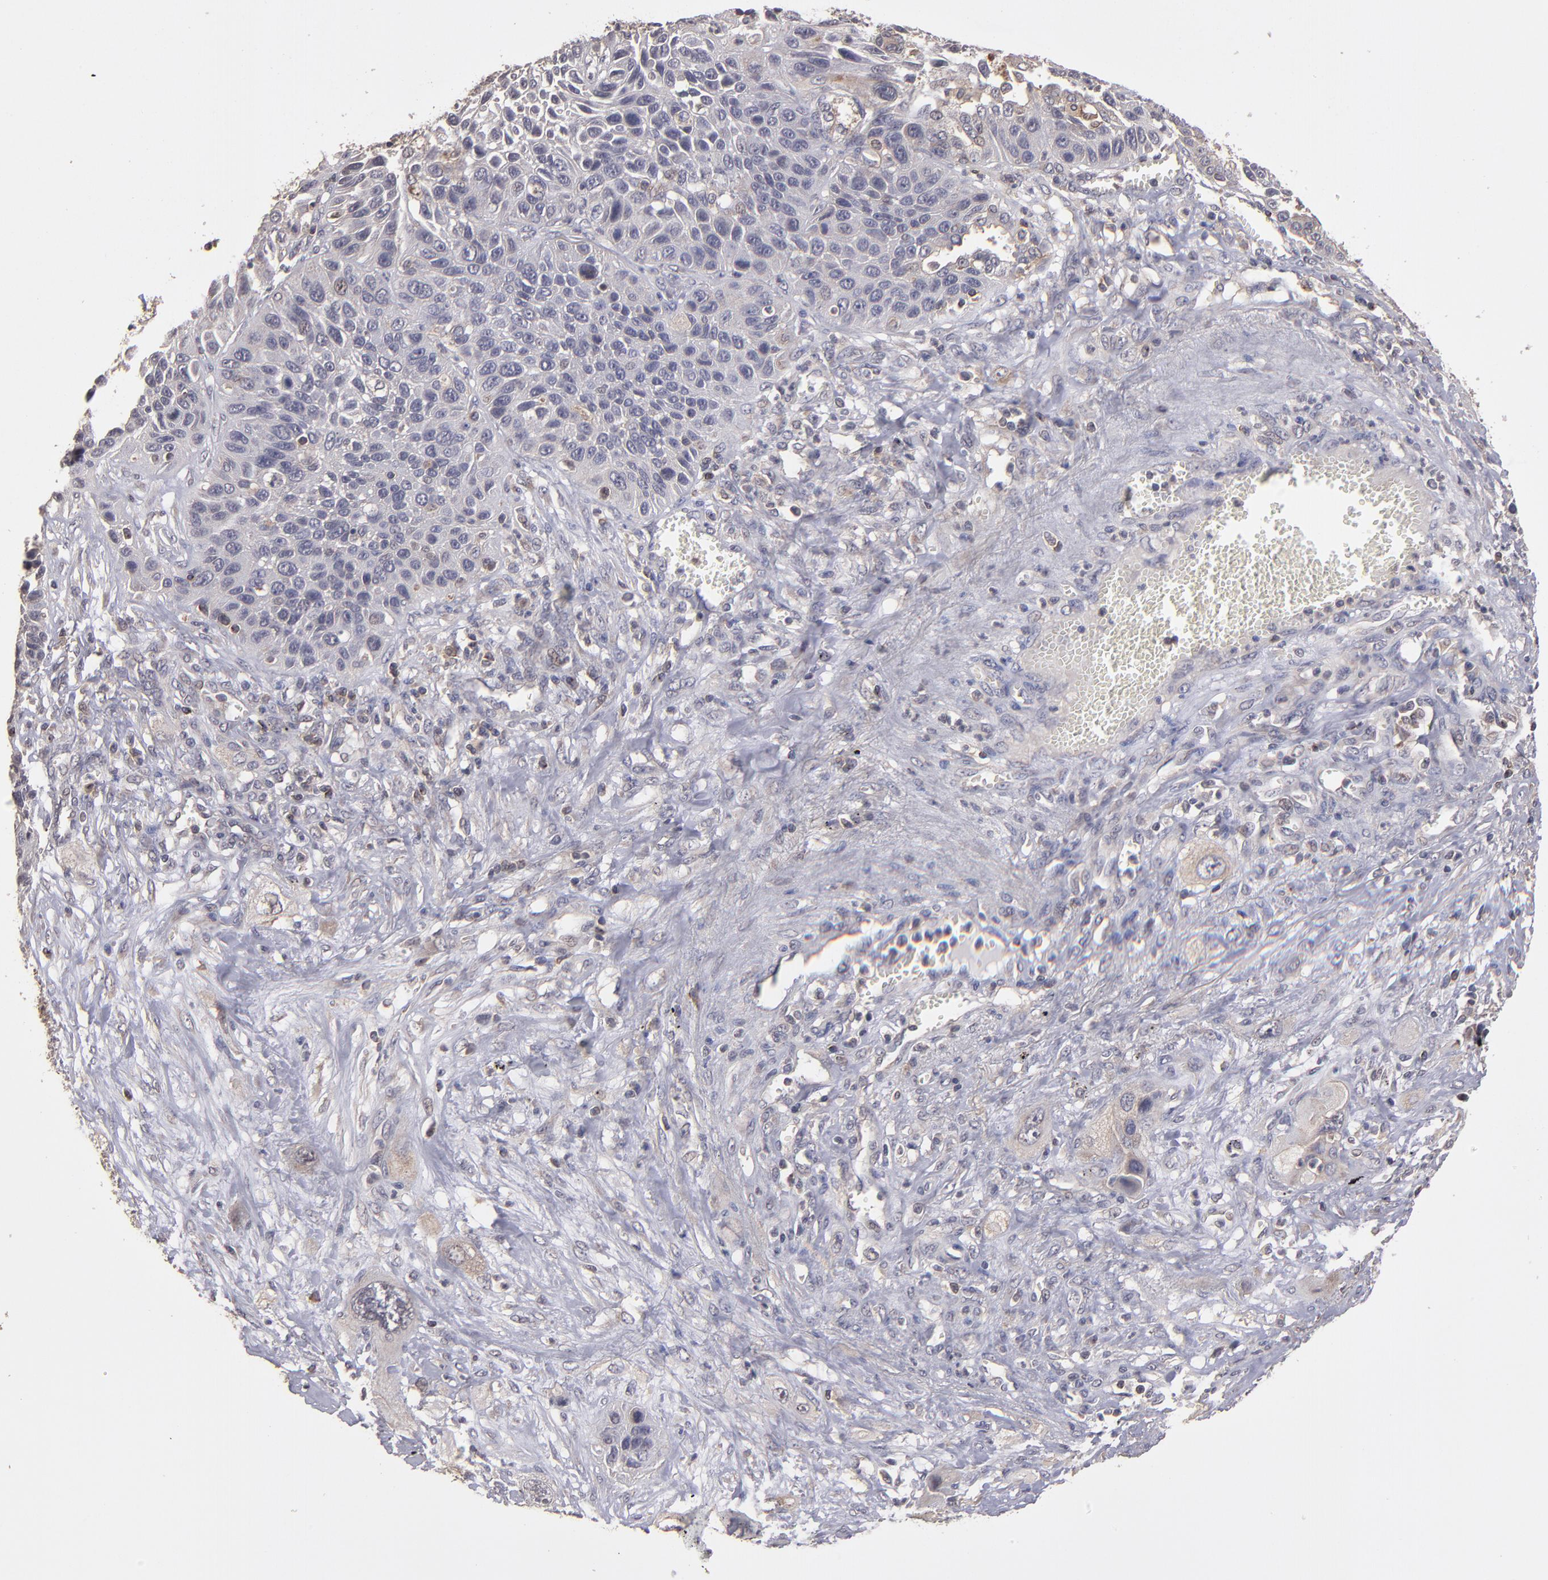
{"staining": {"intensity": "weak", "quantity": "25%-75%", "location": "cytoplasmic/membranous"}, "tissue": "lung cancer", "cell_type": "Tumor cells", "image_type": "cancer", "snomed": [{"axis": "morphology", "description": "Squamous cell carcinoma, NOS"}, {"axis": "topography", "description": "Lung"}], "caption": "About 25%-75% of tumor cells in lung squamous cell carcinoma display weak cytoplasmic/membranous protein positivity as visualized by brown immunohistochemical staining.", "gene": "NF2", "patient": {"sex": "female", "age": 76}}